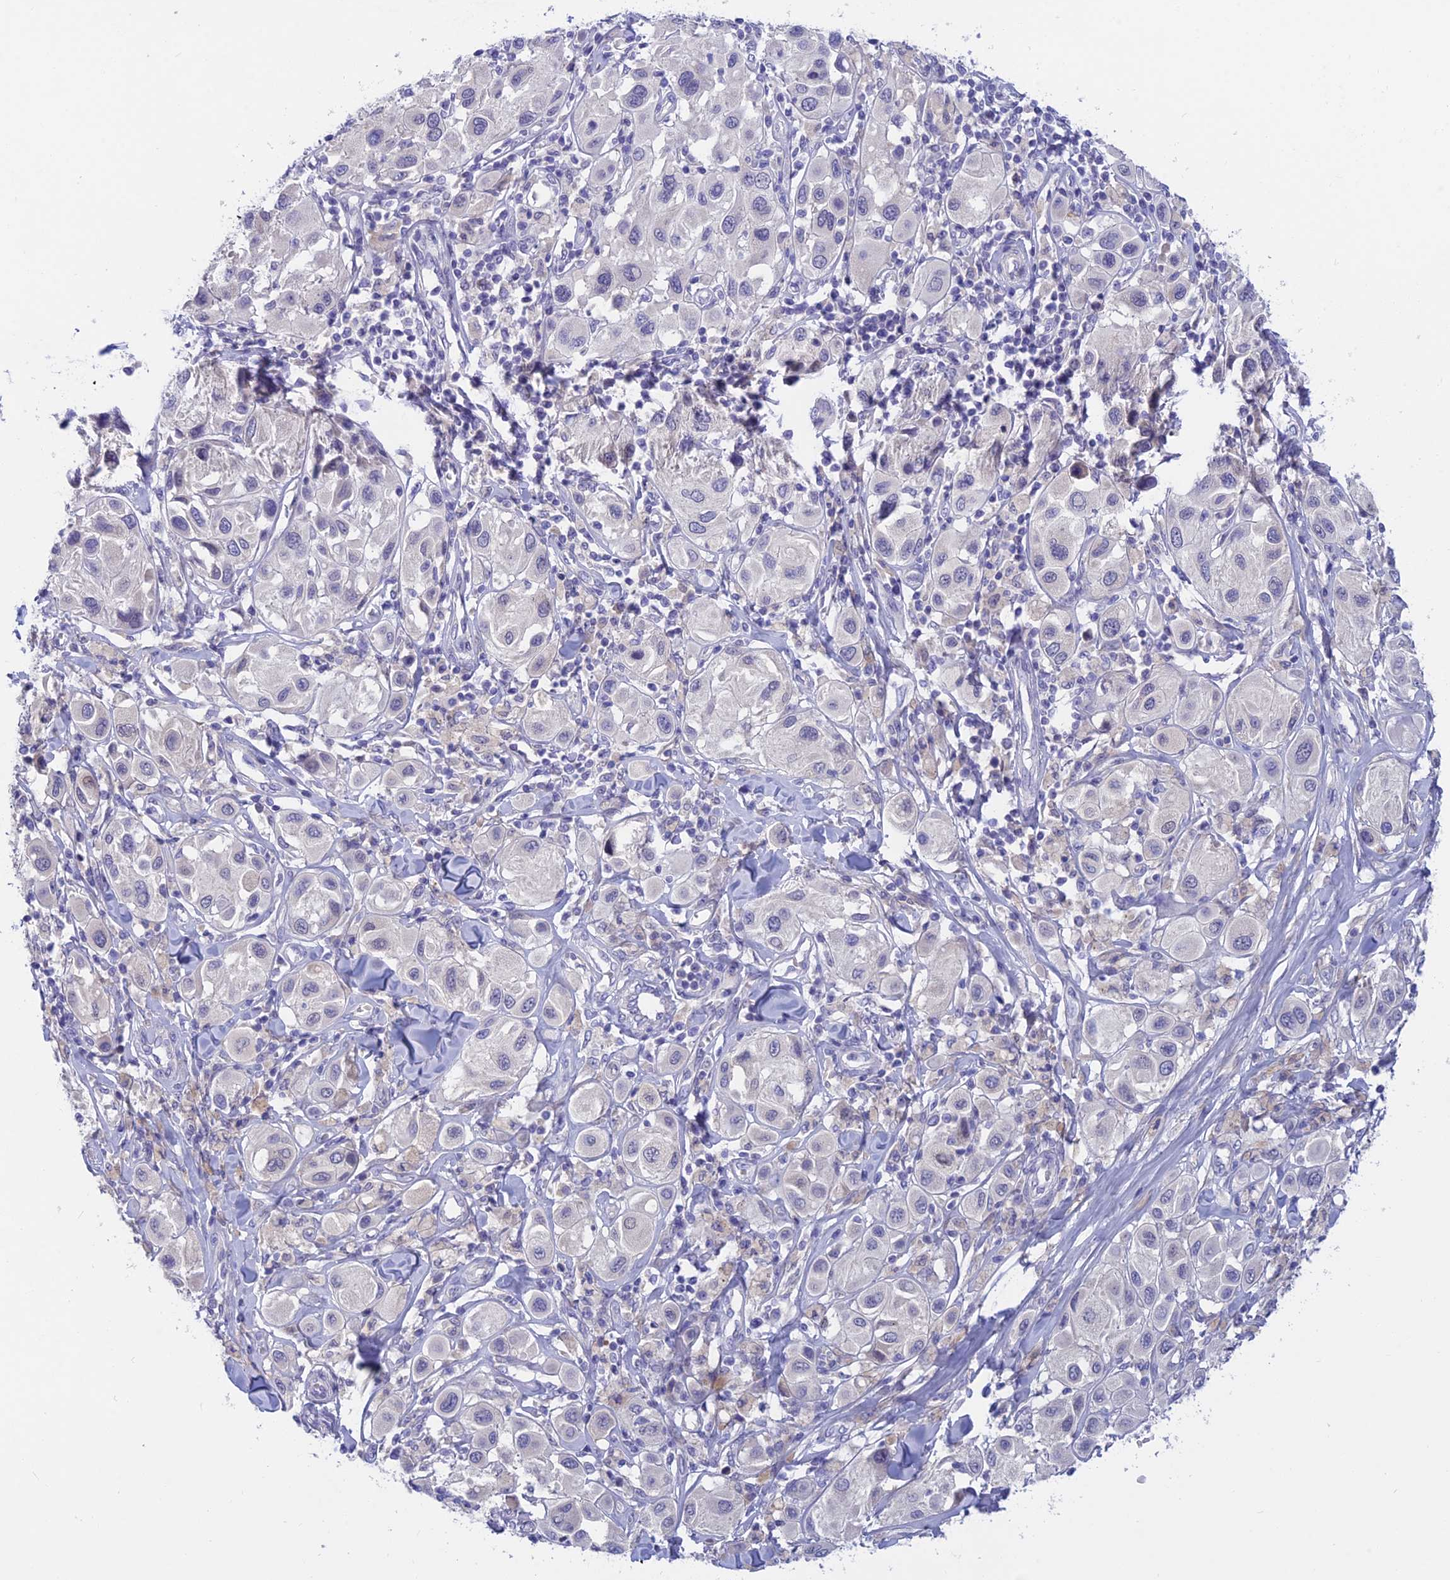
{"staining": {"intensity": "negative", "quantity": "none", "location": "none"}, "tissue": "melanoma", "cell_type": "Tumor cells", "image_type": "cancer", "snomed": [{"axis": "morphology", "description": "Malignant melanoma, Metastatic site"}, {"axis": "topography", "description": "Skin"}], "caption": "A high-resolution photomicrograph shows immunohistochemistry staining of malignant melanoma (metastatic site), which displays no significant expression in tumor cells. (Brightfield microscopy of DAB (3,3'-diaminobenzidine) immunohistochemistry (IHC) at high magnification).", "gene": "XPO7", "patient": {"sex": "male", "age": 41}}